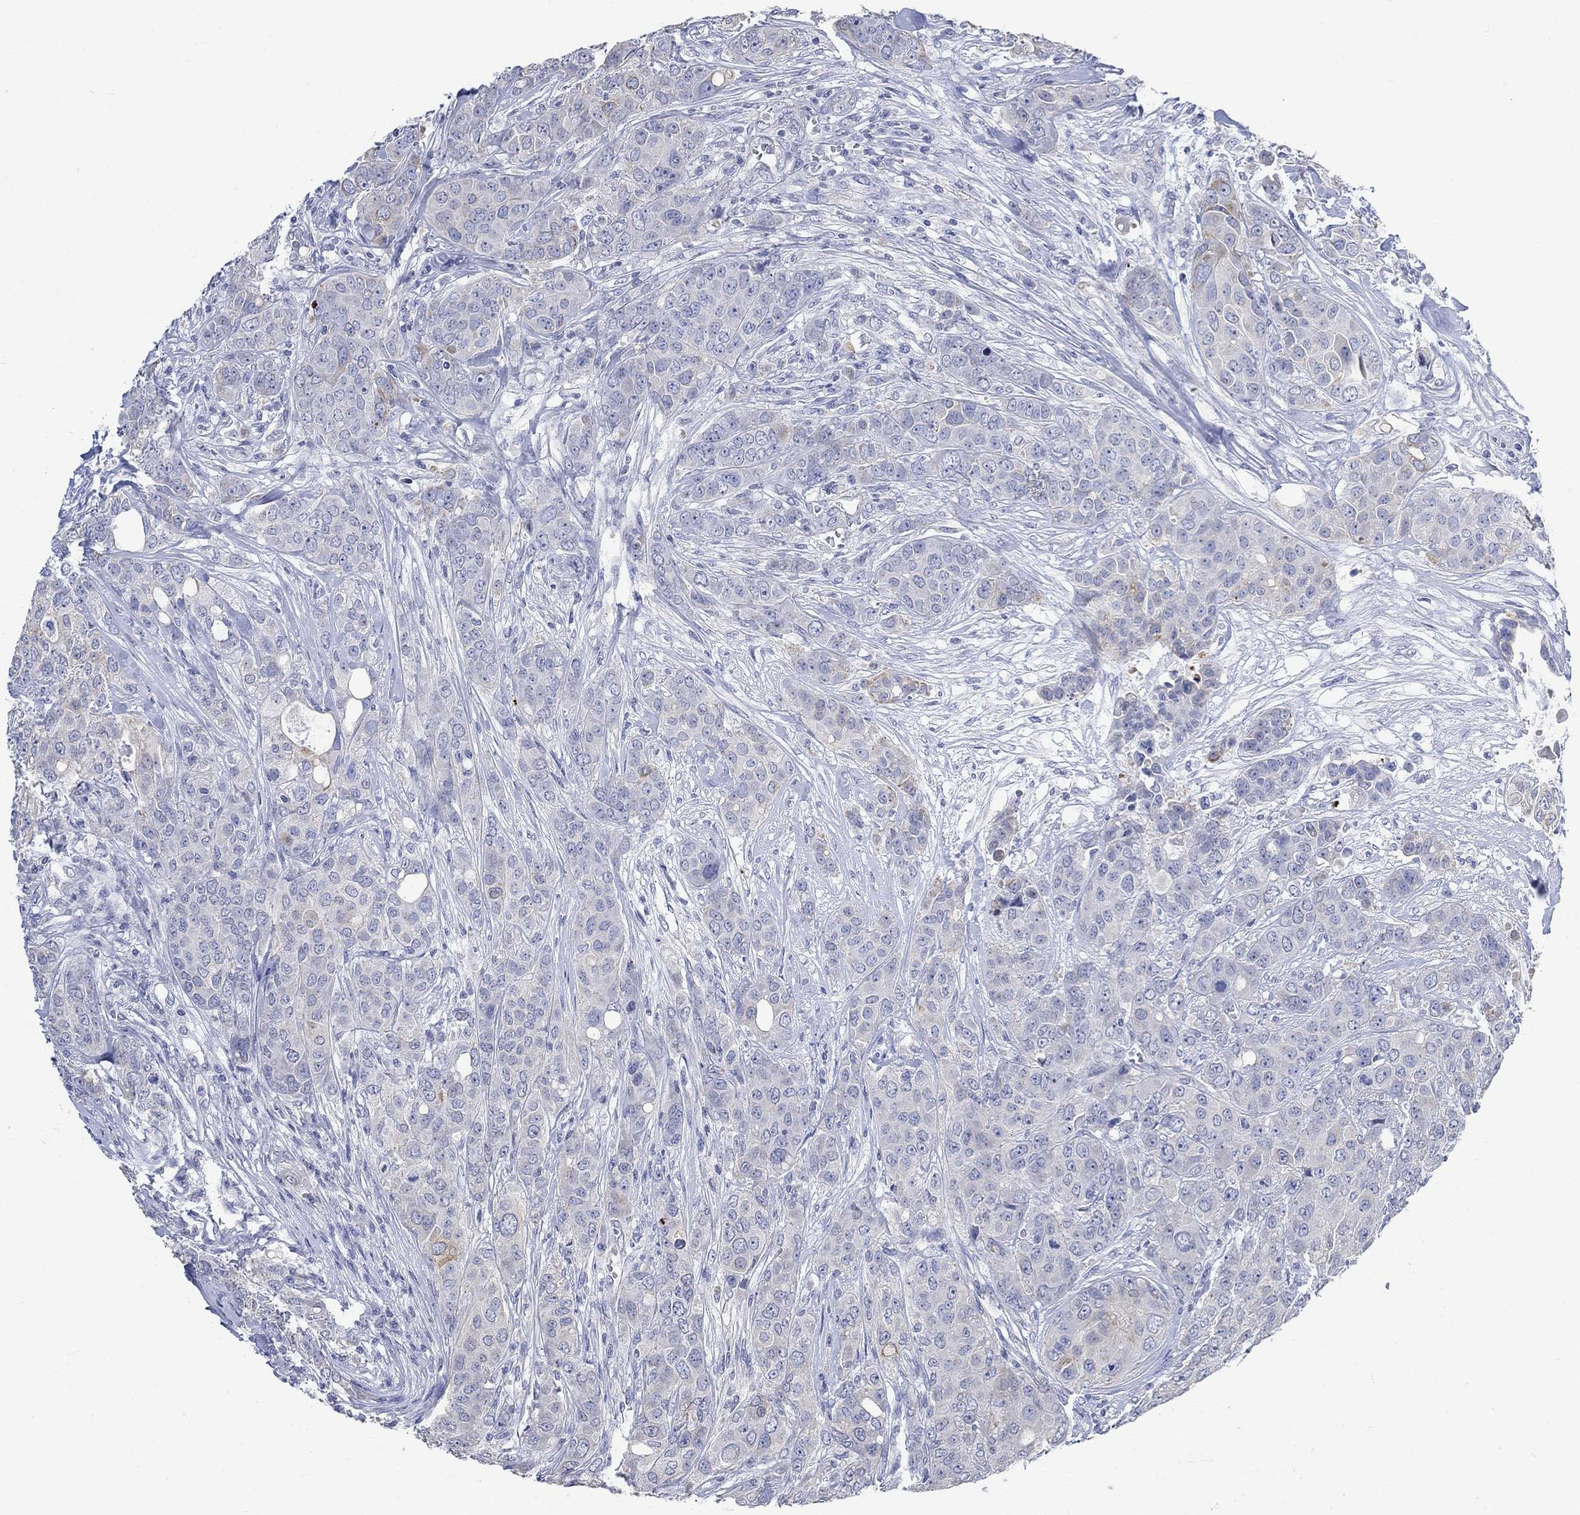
{"staining": {"intensity": "moderate", "quantity": "<25%", "location": "cytoplasmic/membranous"}, "tissue": "breast cancer", "cell_type": "Tumor cells", "image_type": "cancer", "snomed": [{"axis": "morphology", "description": "Duct carcinoma"}, {"axis": "topography", "description": "Breast"}], "caption": "This image reveals invasive ductal carcinoma (breast) stained with immunohistochemistry (IHC) to label a protein in brown. The cytoplasmic/membranous of tumor cells show moderate positivity for the protein. Nuclei are counter-stained blue.", "gene": "AGRP", "patient": {"sex": "female", "age": 43}}